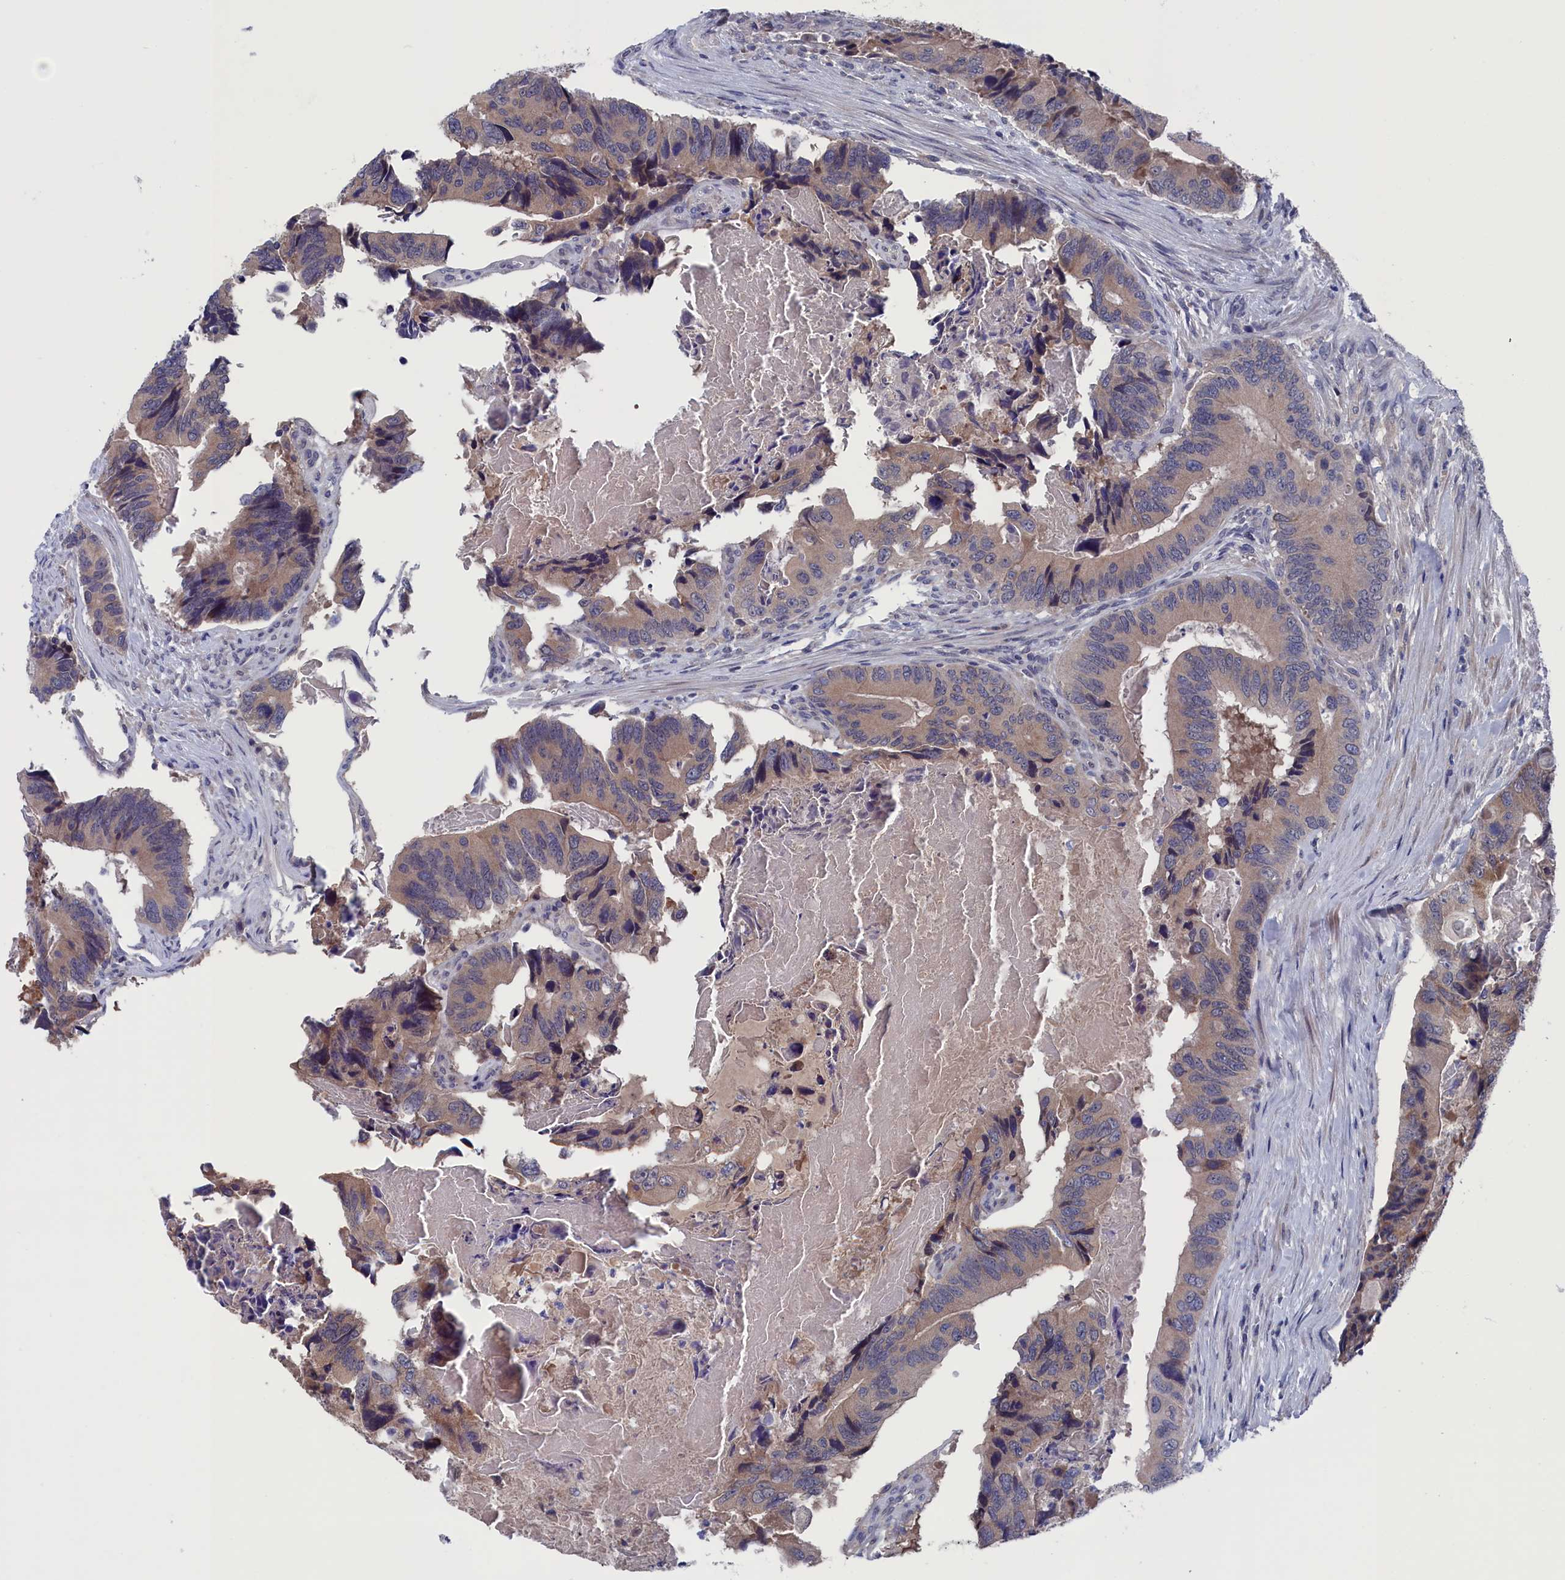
{"staining": {"intensity": "moderate", "quantity": ">75%", "location": "cytoplasmic/membranous"}, "tissue": "colorectal cancer", "cell_type": "Tumor cells", "image_type": "cancer", "snomed": [{"axis": "morphology", "description": "Adenocarcinoma, NOS"}, {"axis": "topography", "description": "Colon"}], "caption": "Tumor cells reveal moderate cytoplasmic/membranous positivity in about >75% of cells in colorectal cancer (adenocarcinoma).", "gene": "SPATA13", "patient": {"sex": "male", "age": 84}}